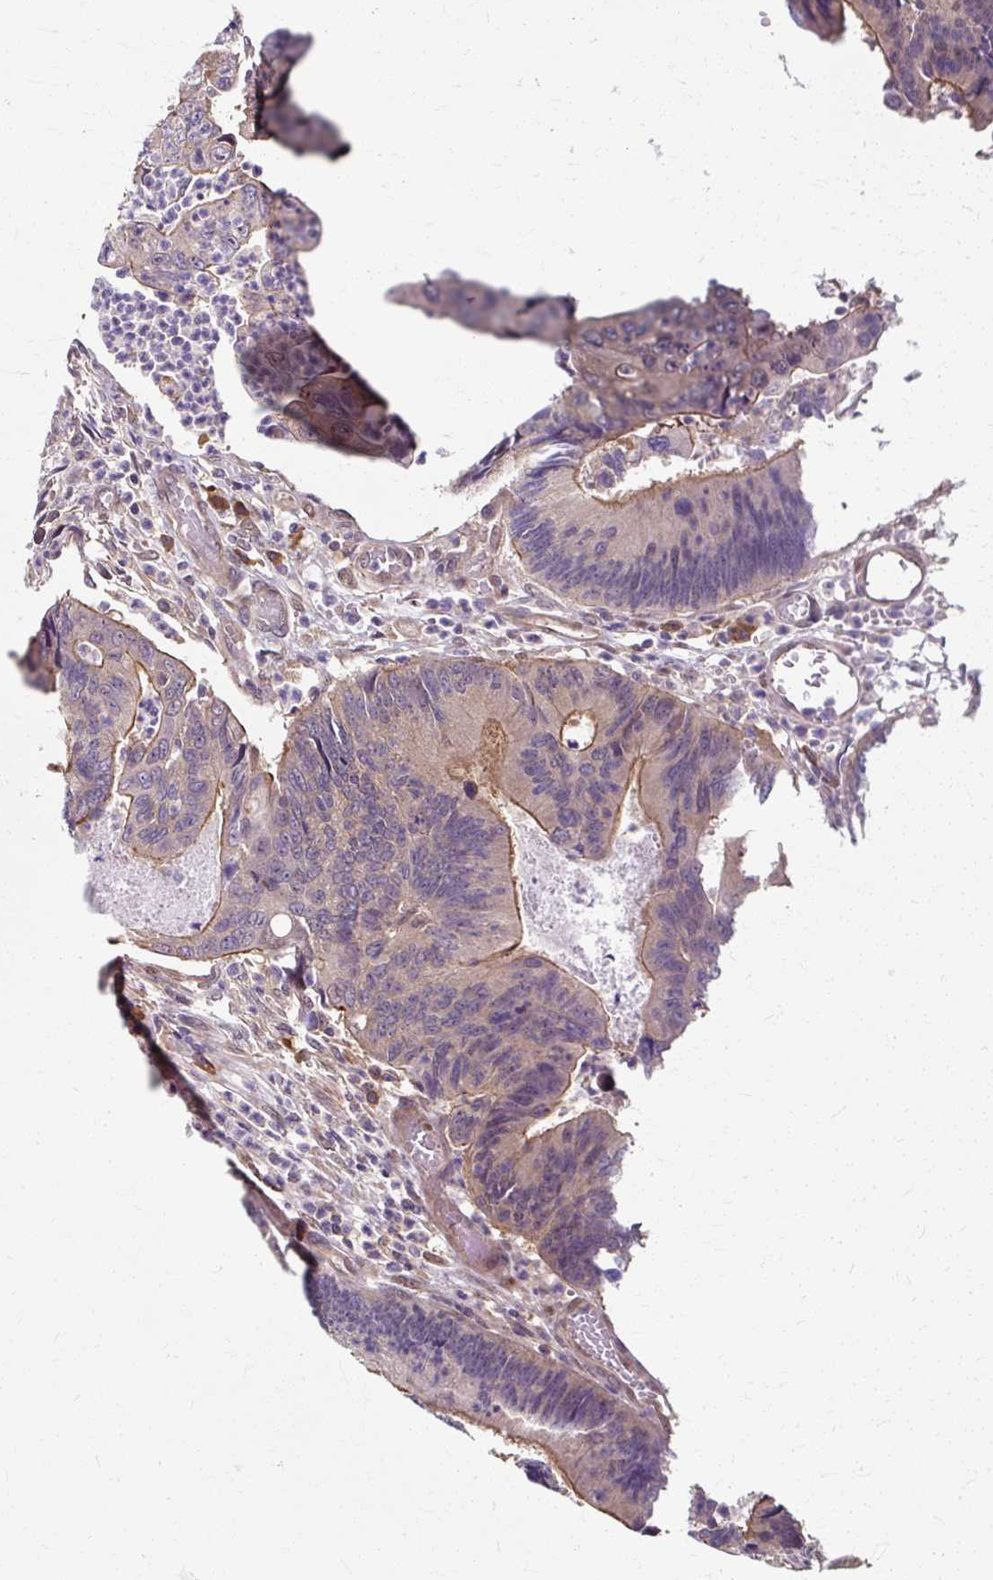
{"staining": {"intensity": "moderate", "quantity": "<25%", "location": "cytoplasmic/membranous"}, "tissue": "colorectal cancer", "cell_type": "Tumor cells", "image_type": "cancer", "snomed": [{"axis": "morphology", "description": "Adenocarcinoma, NOS"}, {"axis": "topography", "description": "Colon"}], "caption": "Brown immunohistochemical staining in colorectal cancer (adenocarcinoma) demonstrates moderate cytoplasmic/membranous expression in about <25% of tumor cells. (DAB (3,3'-diaminobenzidine) IHC with brightfield microscopy, high magnification).", "gene": "ZNF555", "patient": {"sex": "female", "age": 67}}